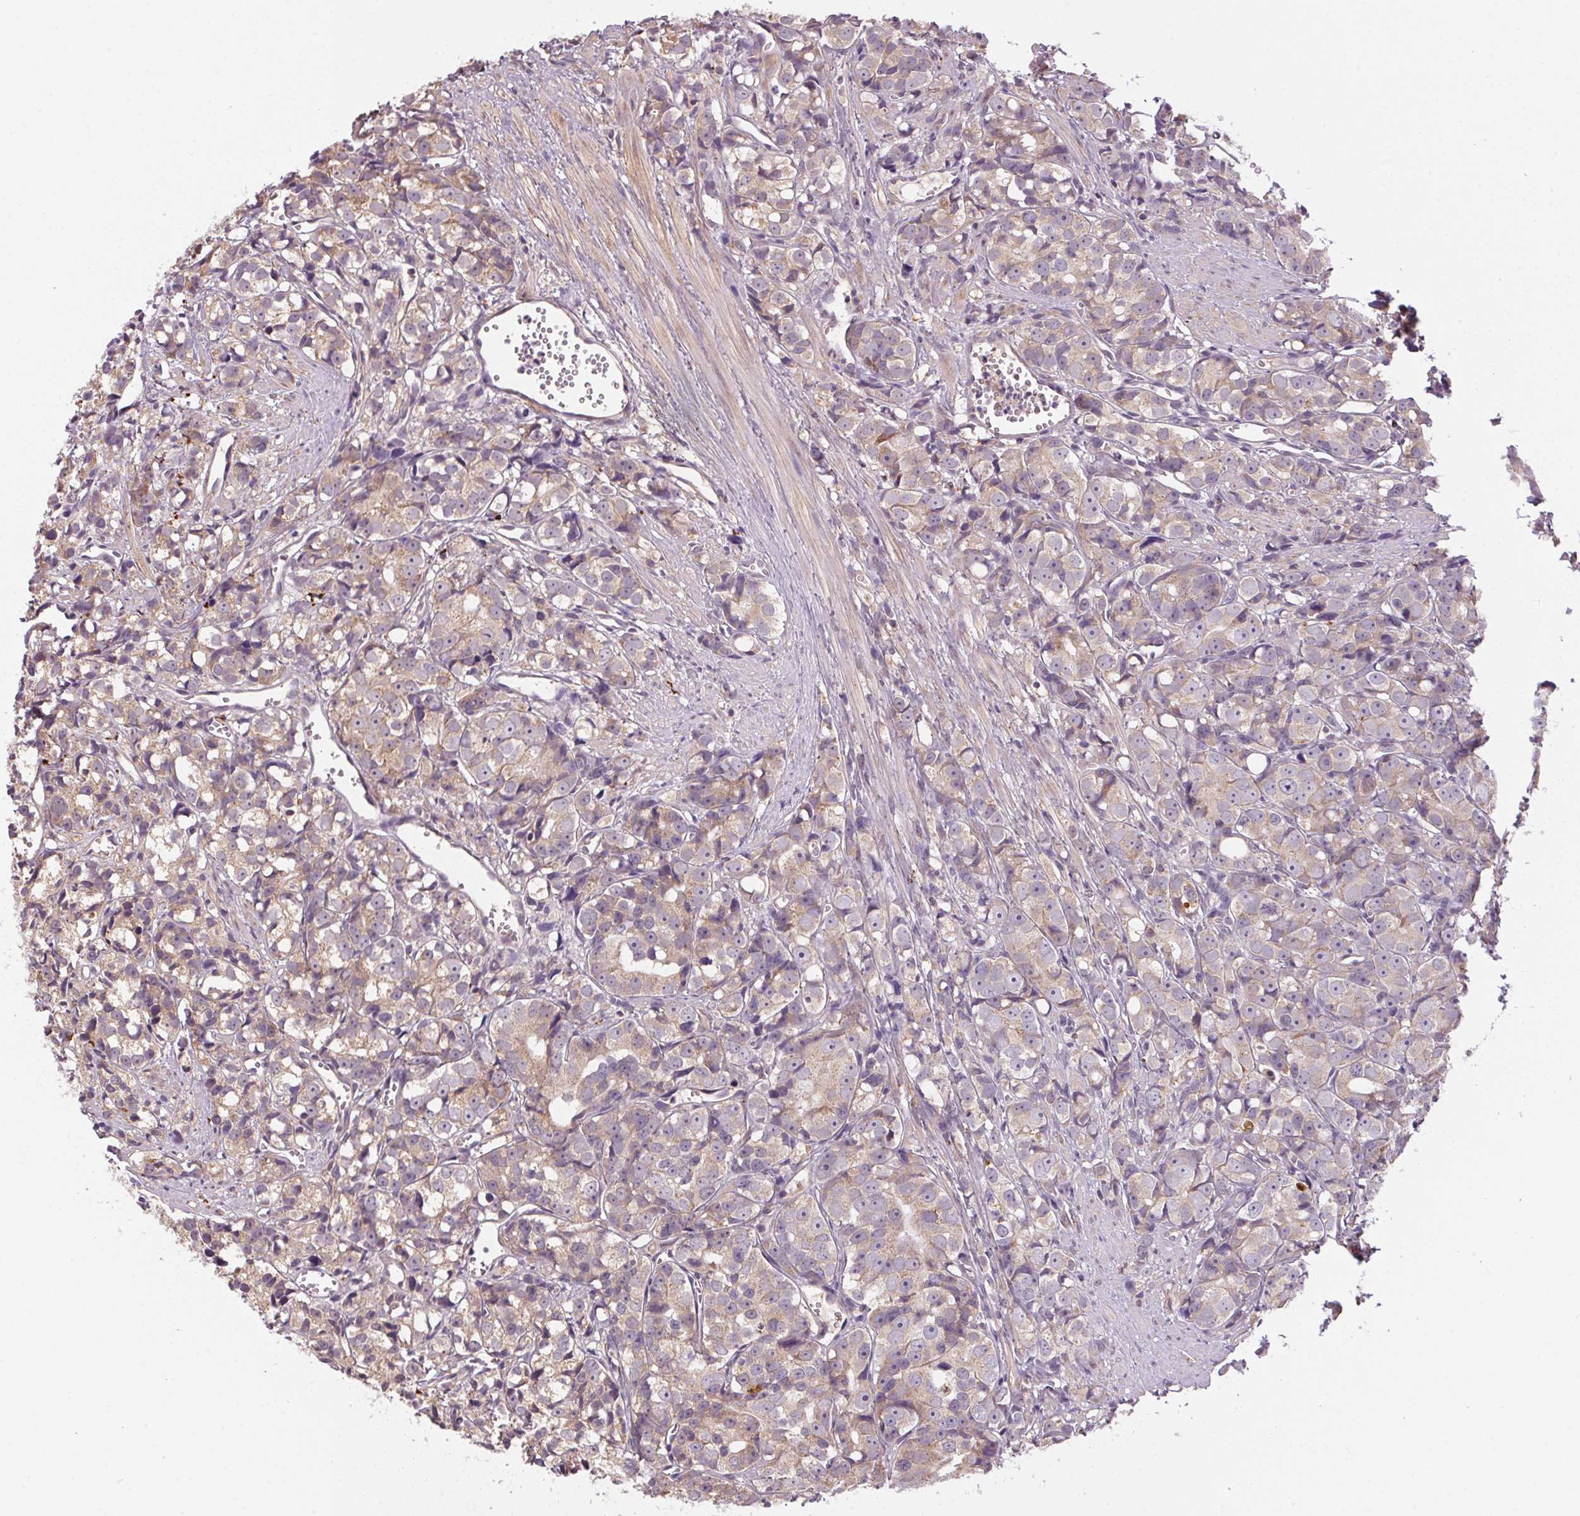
{"staining": {"intensity": "weak", "quantity": "25%-75%", "location": "cytoplasmic/membranous"}, "tissue": "prostate cancer", "cell_type": "Tumor cells", "image_type": "cancer", "snomed": [{"axis": "morphology", "description": "Adenocarcinoma, High grade"}, {"axis": "topography", "description": "Prostate"}], "caption": "Weak cytoplasmic/membranous protein staining is present in approximately 25%-75% of tumor cells in prostate high-grade adenocarcinoma. (IHC, brightfield microscopy, high magnification).", "gene": "ADH5", "patient": {"sex": "male", "age": 77}}